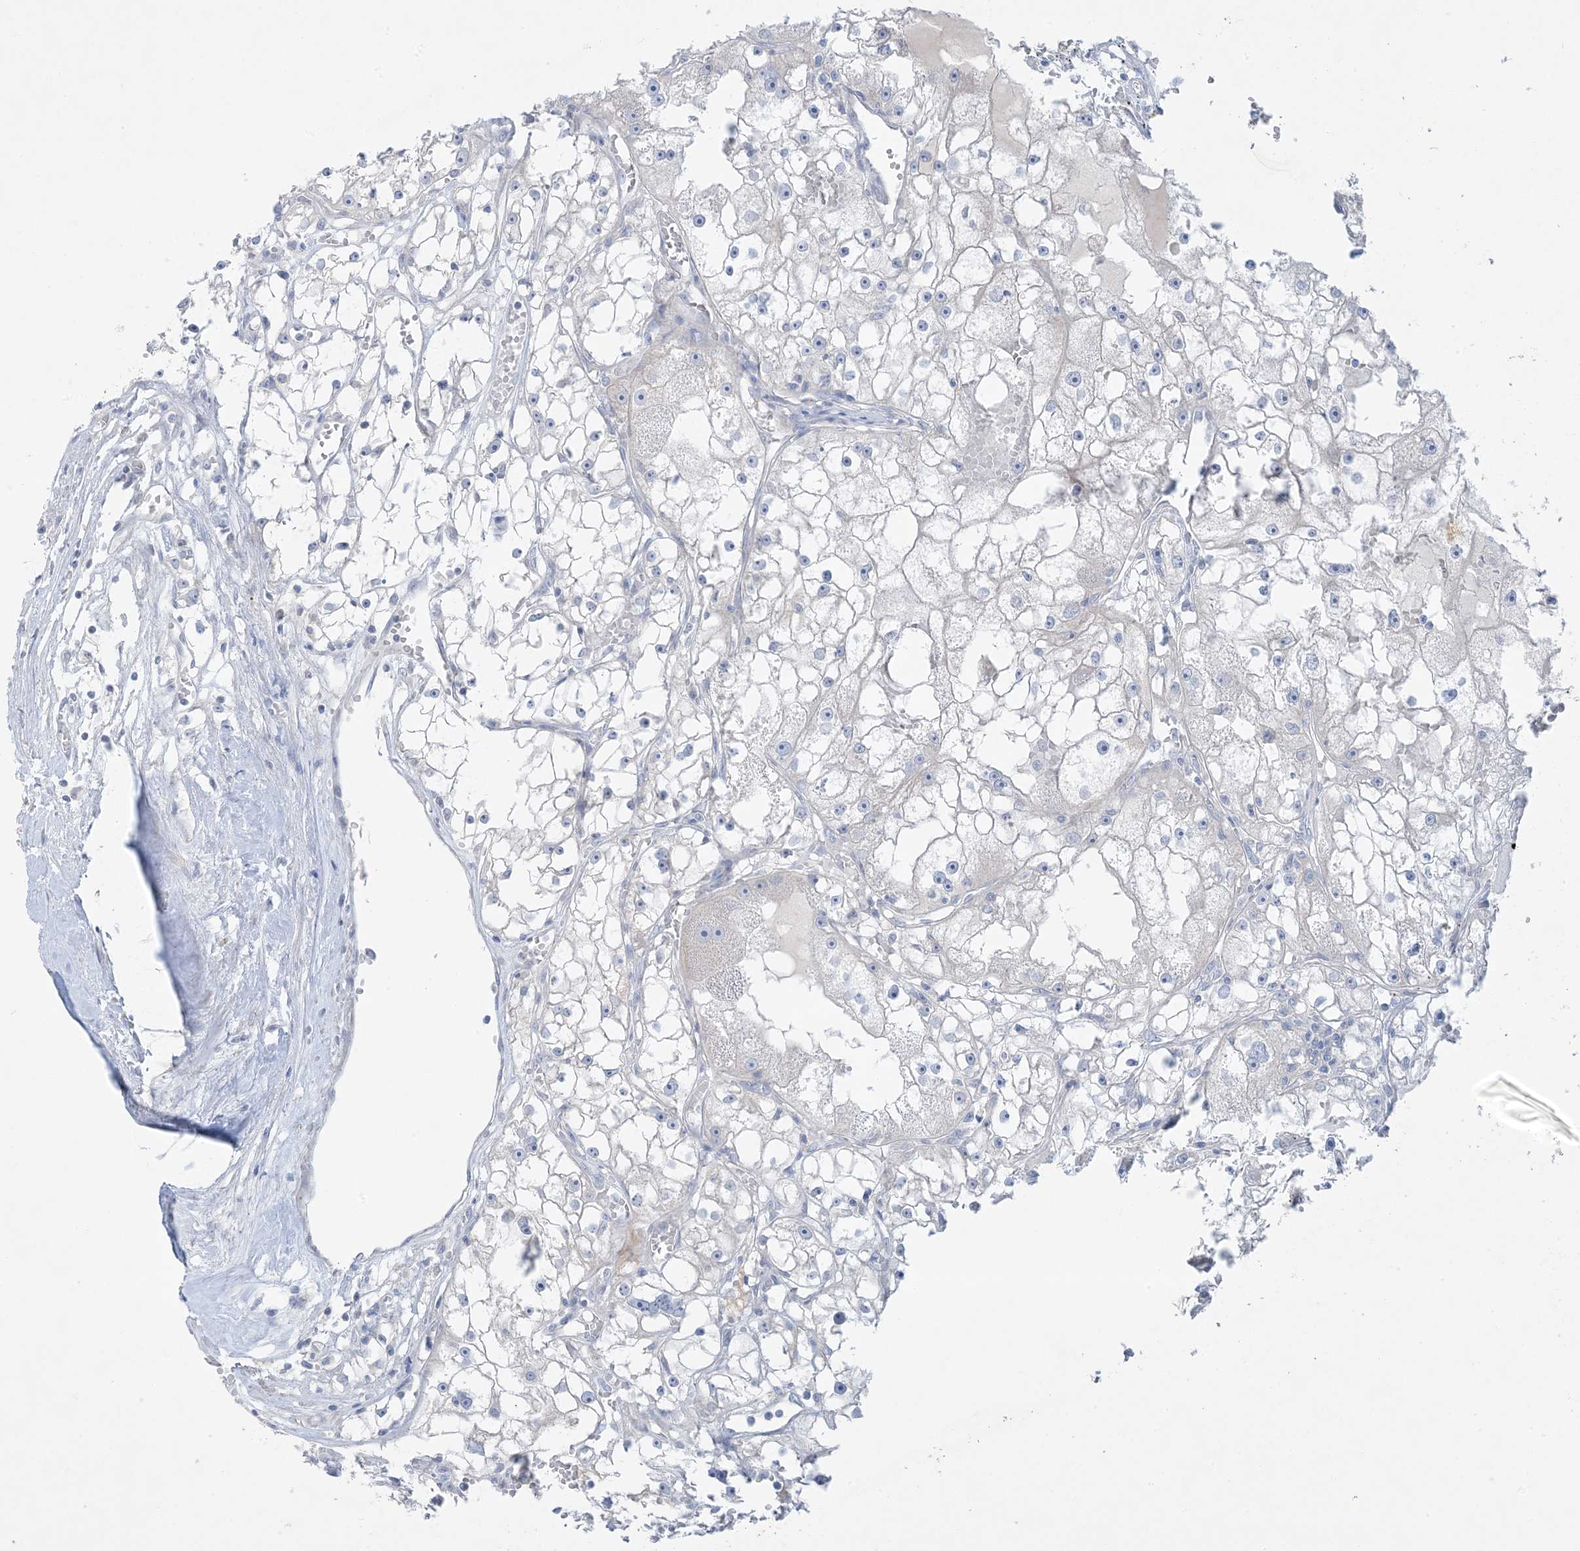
{"staining": {"intensity": "negative", "quantity": "none", "location": "none"}, "tissue": "renal cancer", "cell_type": "Tumor cells", "image_type": "cancer", "snomed": [{"axis": "morphology", "description": "Adenocarcinoma, NOS"}, {"axis": "topography", "description": "Kidney"}], "caption": "Renal cancer (adenocarcinoma) was stained to show a protein in brown. There is no significant expression in tumor cells.", "gene": "FAM184A", "patient": {"sex": "male", "age": 56}}